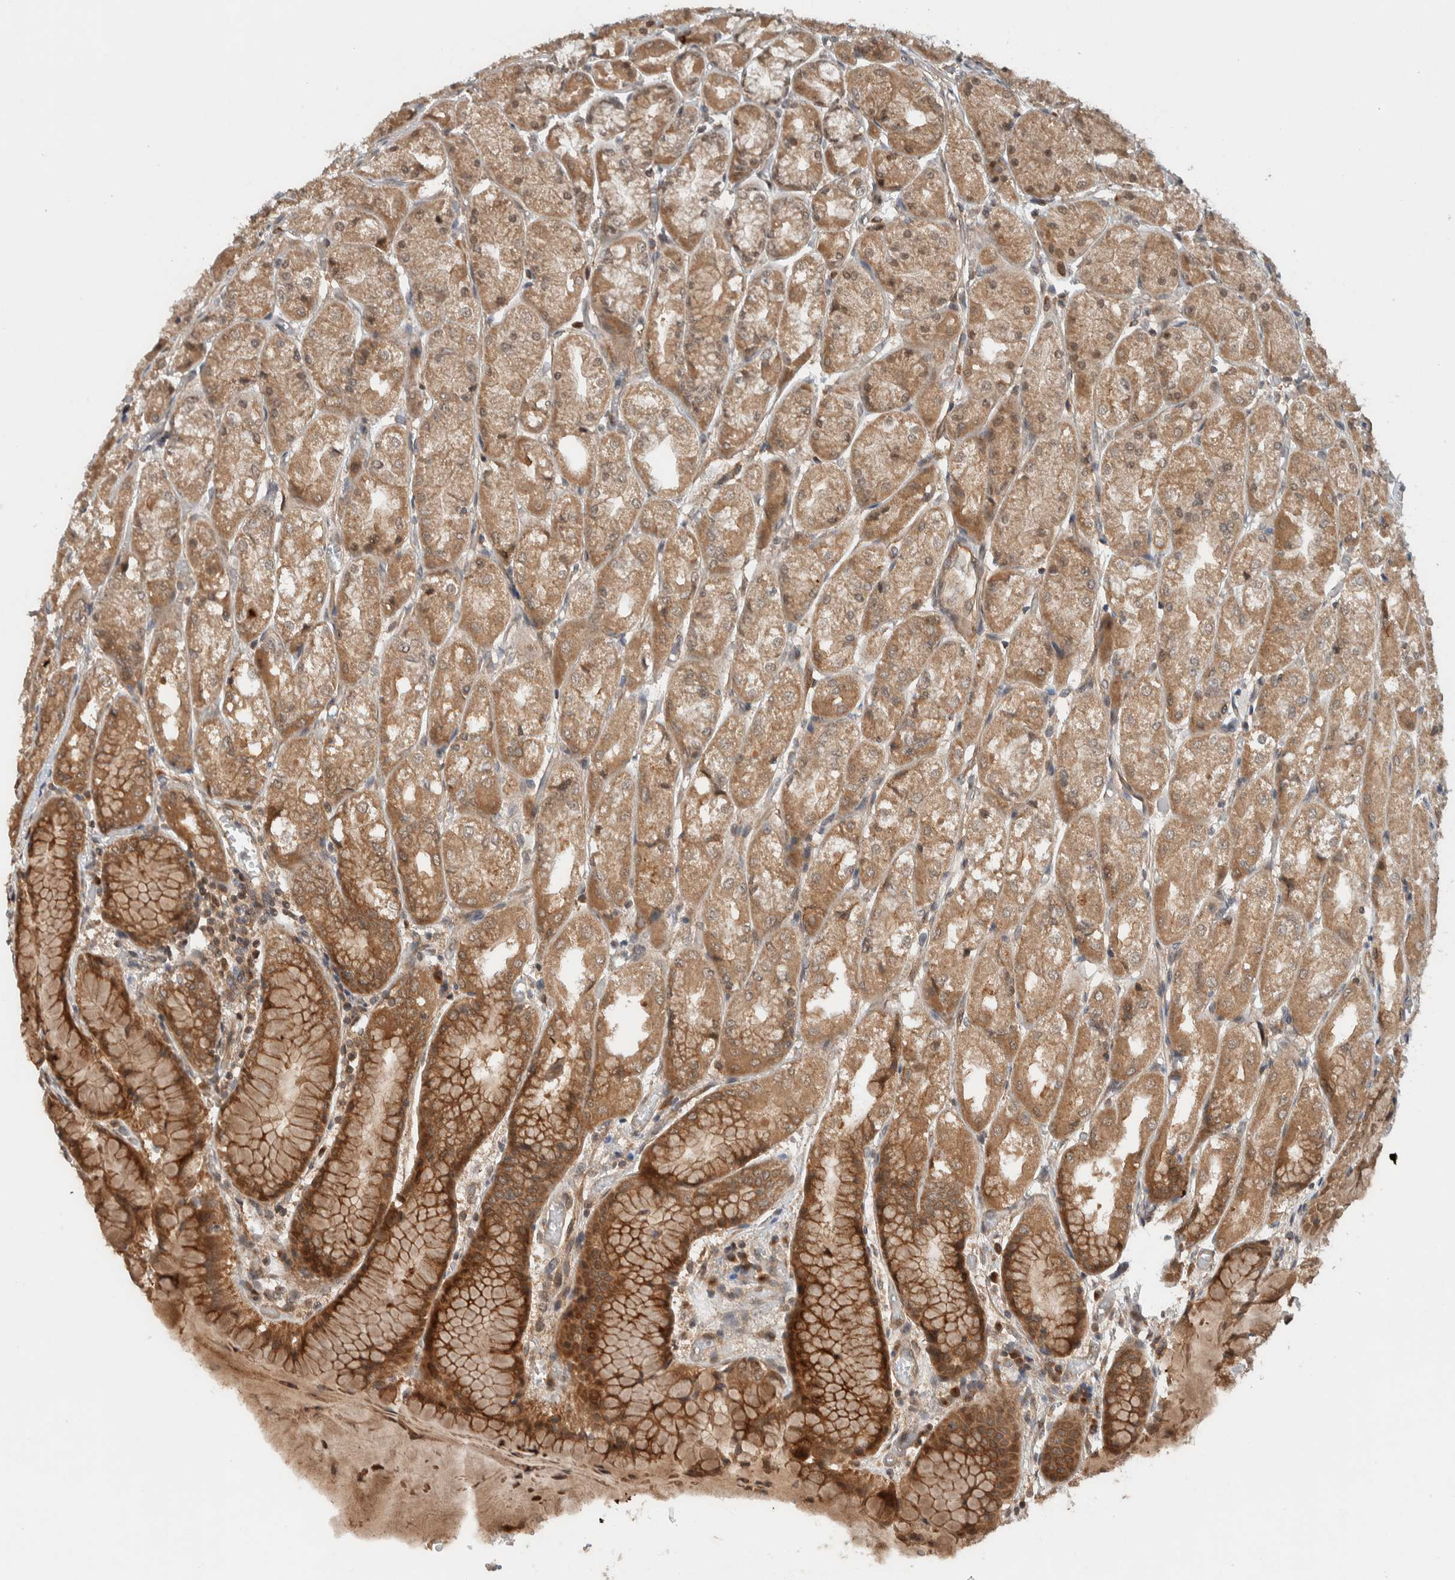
{"staining": {"intensity": "moderate", "quantity": ">75%", "location": "cytoplasmic/membranous"}, "tissue": "stomach", "cell_type": "Glandular cells", "image_type": "normal", "snomed": [{"axis": "morphology", "description": "Normal tissue, NOS"}, {"axis": "topography", "description": "Stomach, upper"}], "caption": "Protein expression analysis of benign stomach demonstrates moderate cytoplasmic/membranous positivity in approximately >75% of glandular cells.", "gene": "KLHL6", "patient": {"sex": "male", "age": 72}}